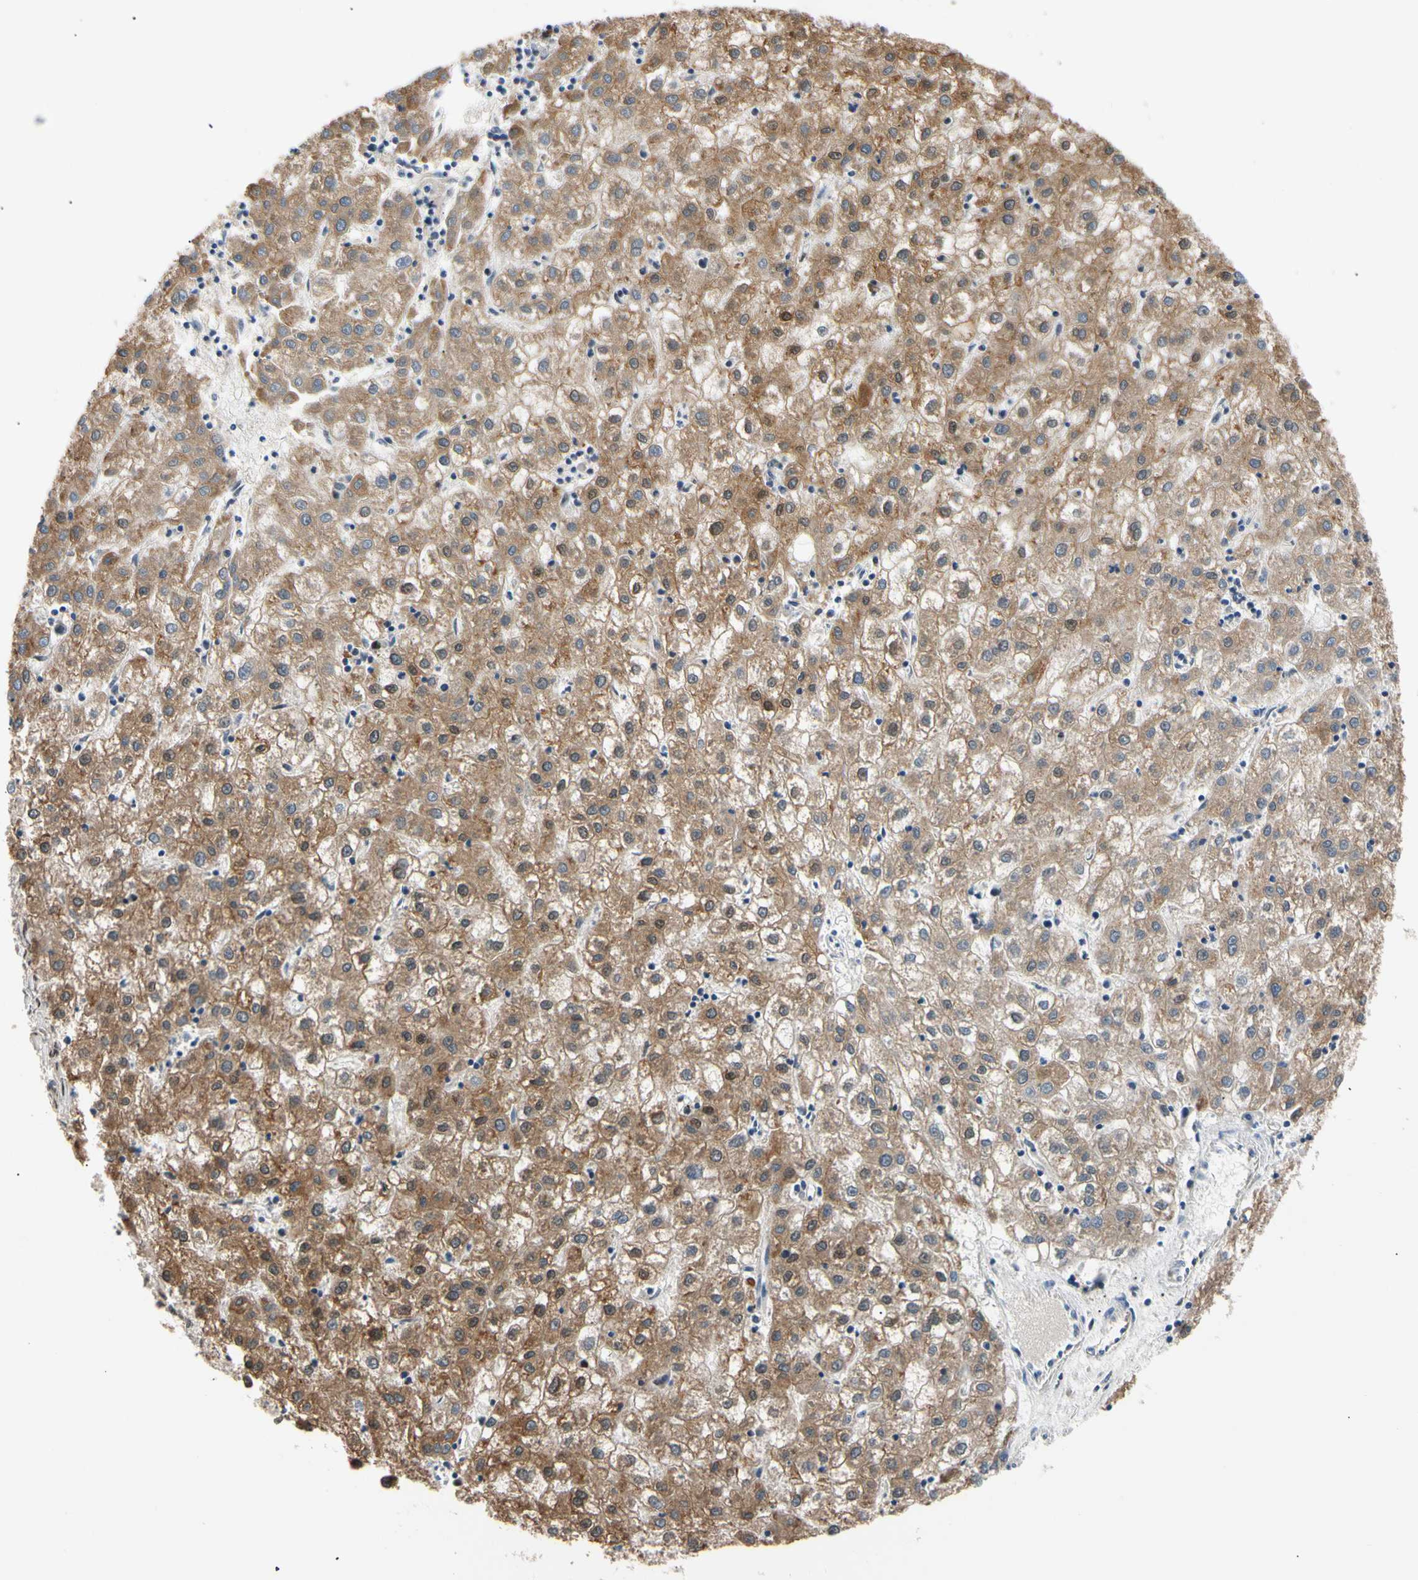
{"staining": {"intensity": "moderate", "quantity": ">75%", "location": "cytoplasmic/membranous"}, "tissue": "liver cancer", "cell_type": "Tumor cells", "image_type": "cancer", "snomed": [{"axis": "morphology", "description": "Carcinoma, Hepatocellular, NOS"}, {"axis": "topography", "description": "Liver"}], "caption": "A medium amount of moderate cytoplasmic/membranous expression is identified in about >75% of tumor cells in liver cancer (hepatocellular carcinoma) tissue. The staining was performed using DAB (3,3'-diaminobenzidine), with brown indicating positive protein expression. Nuclei are stained blue with hematoxylin.", "gene": "E2F1", "patient": {"sex": "male", "age": 72}}